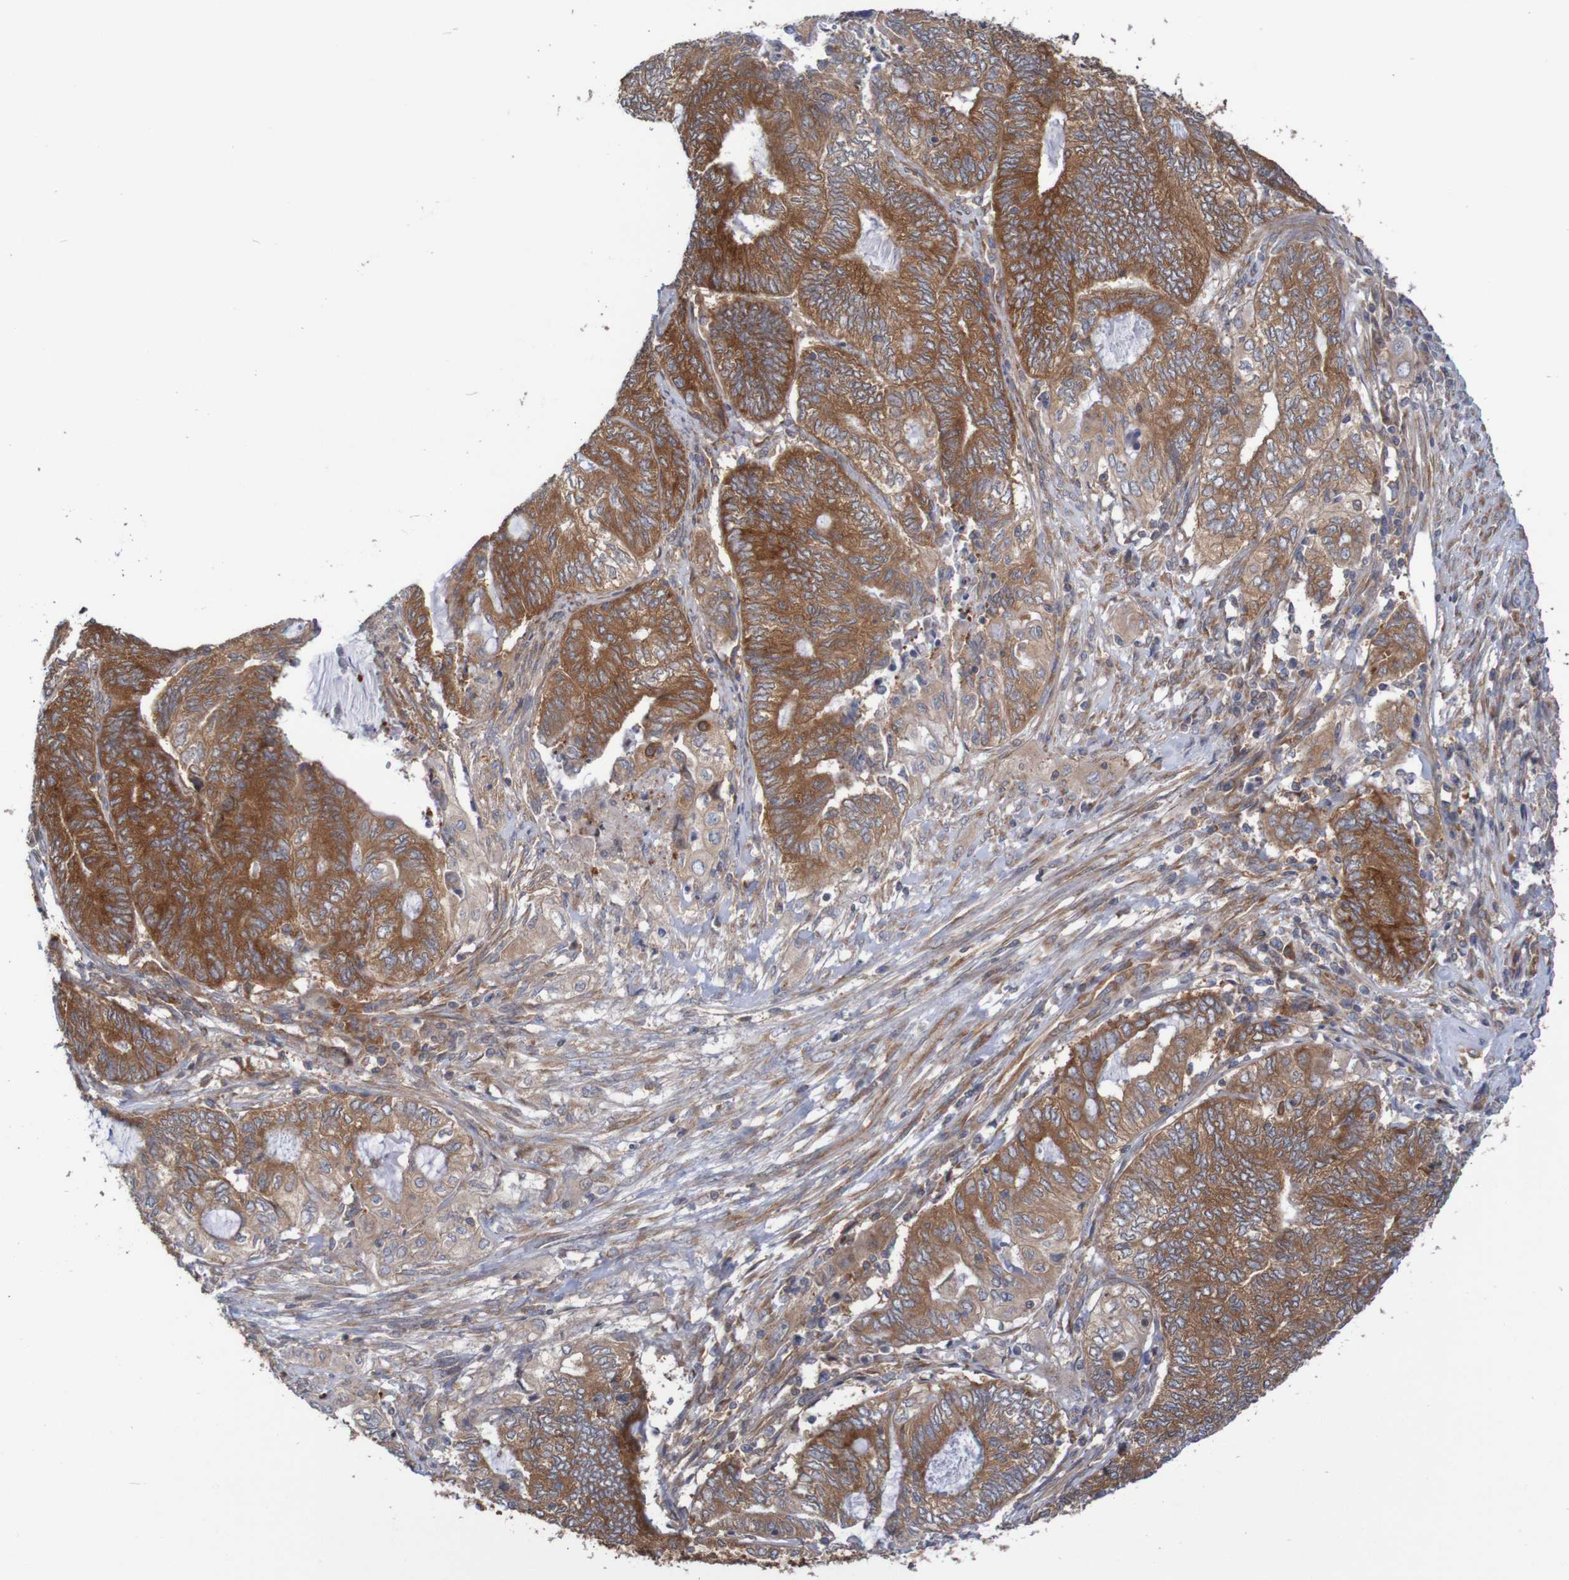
{"staining": {"intensity": "strong", "quantity": ">75%", "location": "cytoplasmic/membranous"}, "tissue": "endometrial cancer", "cell_type": "Tumor cells", "image_type": "cancer", "snomed": [{"axis": "morphology", "description": "Adenocarcinoma, NOS"}, {"axis": "topography", "description": "Uterus"}, {"axis": "topography", "description": "Endometrium"}], "caption": "Immunohistochemistry (IHC) histopathology image of neoplastic tissue: endometrial cancer stained using immunohistochemistry displays high levels of strong protein expression localized specifically in the cytoplasmic/membranous of tumor cells, appearing as a cytoplasmic/membranous brown color.", "gene": "LRRC47", "patient": {"sex": "female", "age": 70}}